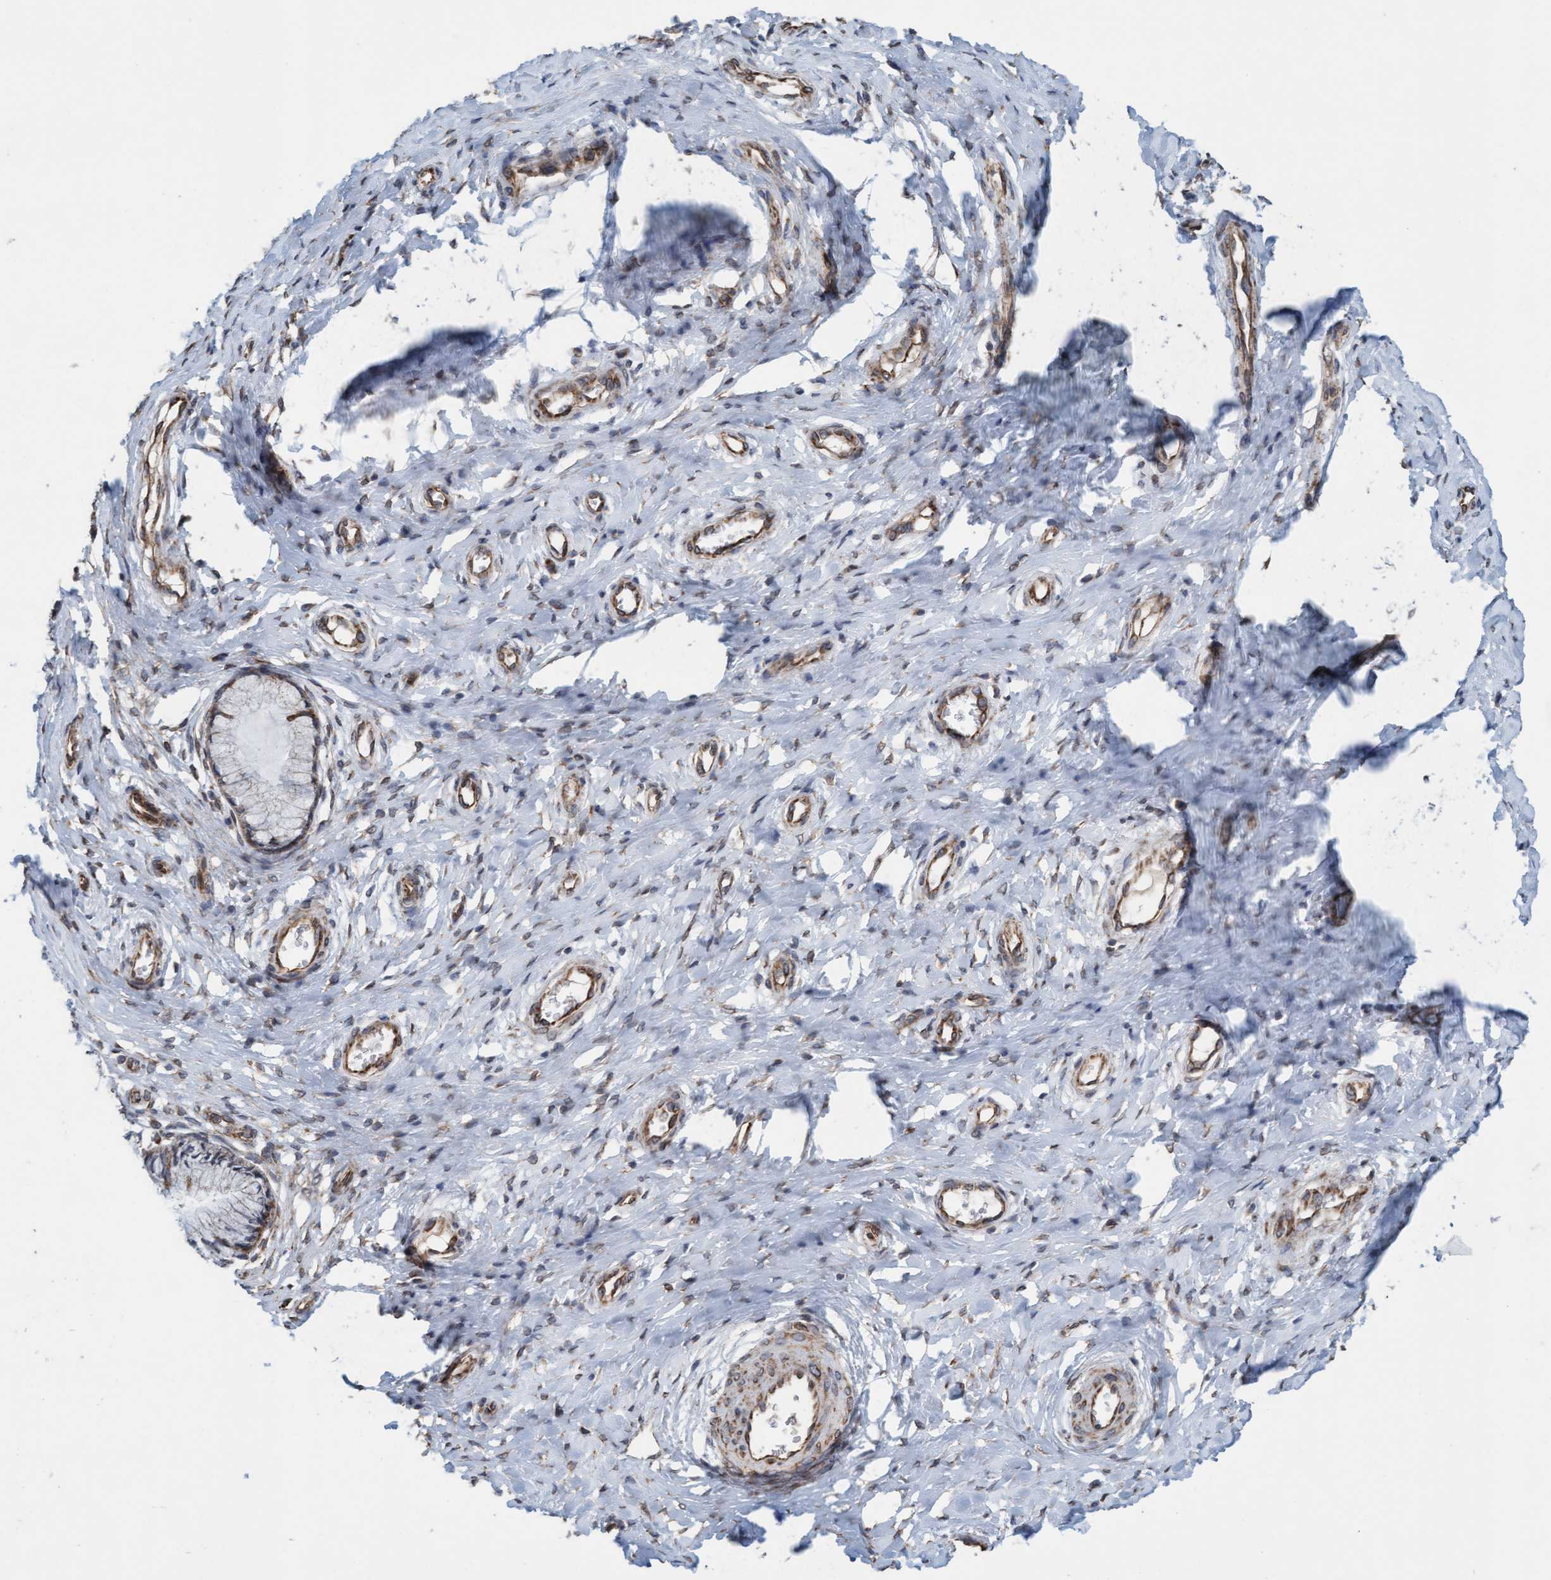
{"staining": {"intensity": "moderate", "quantity": "25%-75%", "location": "cytoplasmic/membranous"}, "tissue": "cervix", "cell_type": "Glandular cells", "image_type": "normal", "snomed": [{"axis": "morphology", "description": "Normal tissue, NOS"}, {"axis": "topography", "description": "Cervix"}], "caption": "Immunohistochemical staining of normal human cervix reveals moderate cytoplasmic/membranous protein staining in approximately 25%-75% of glandular cells.", "gene": "MRPS23", "patient": {"sex": "female", "age": 55}}